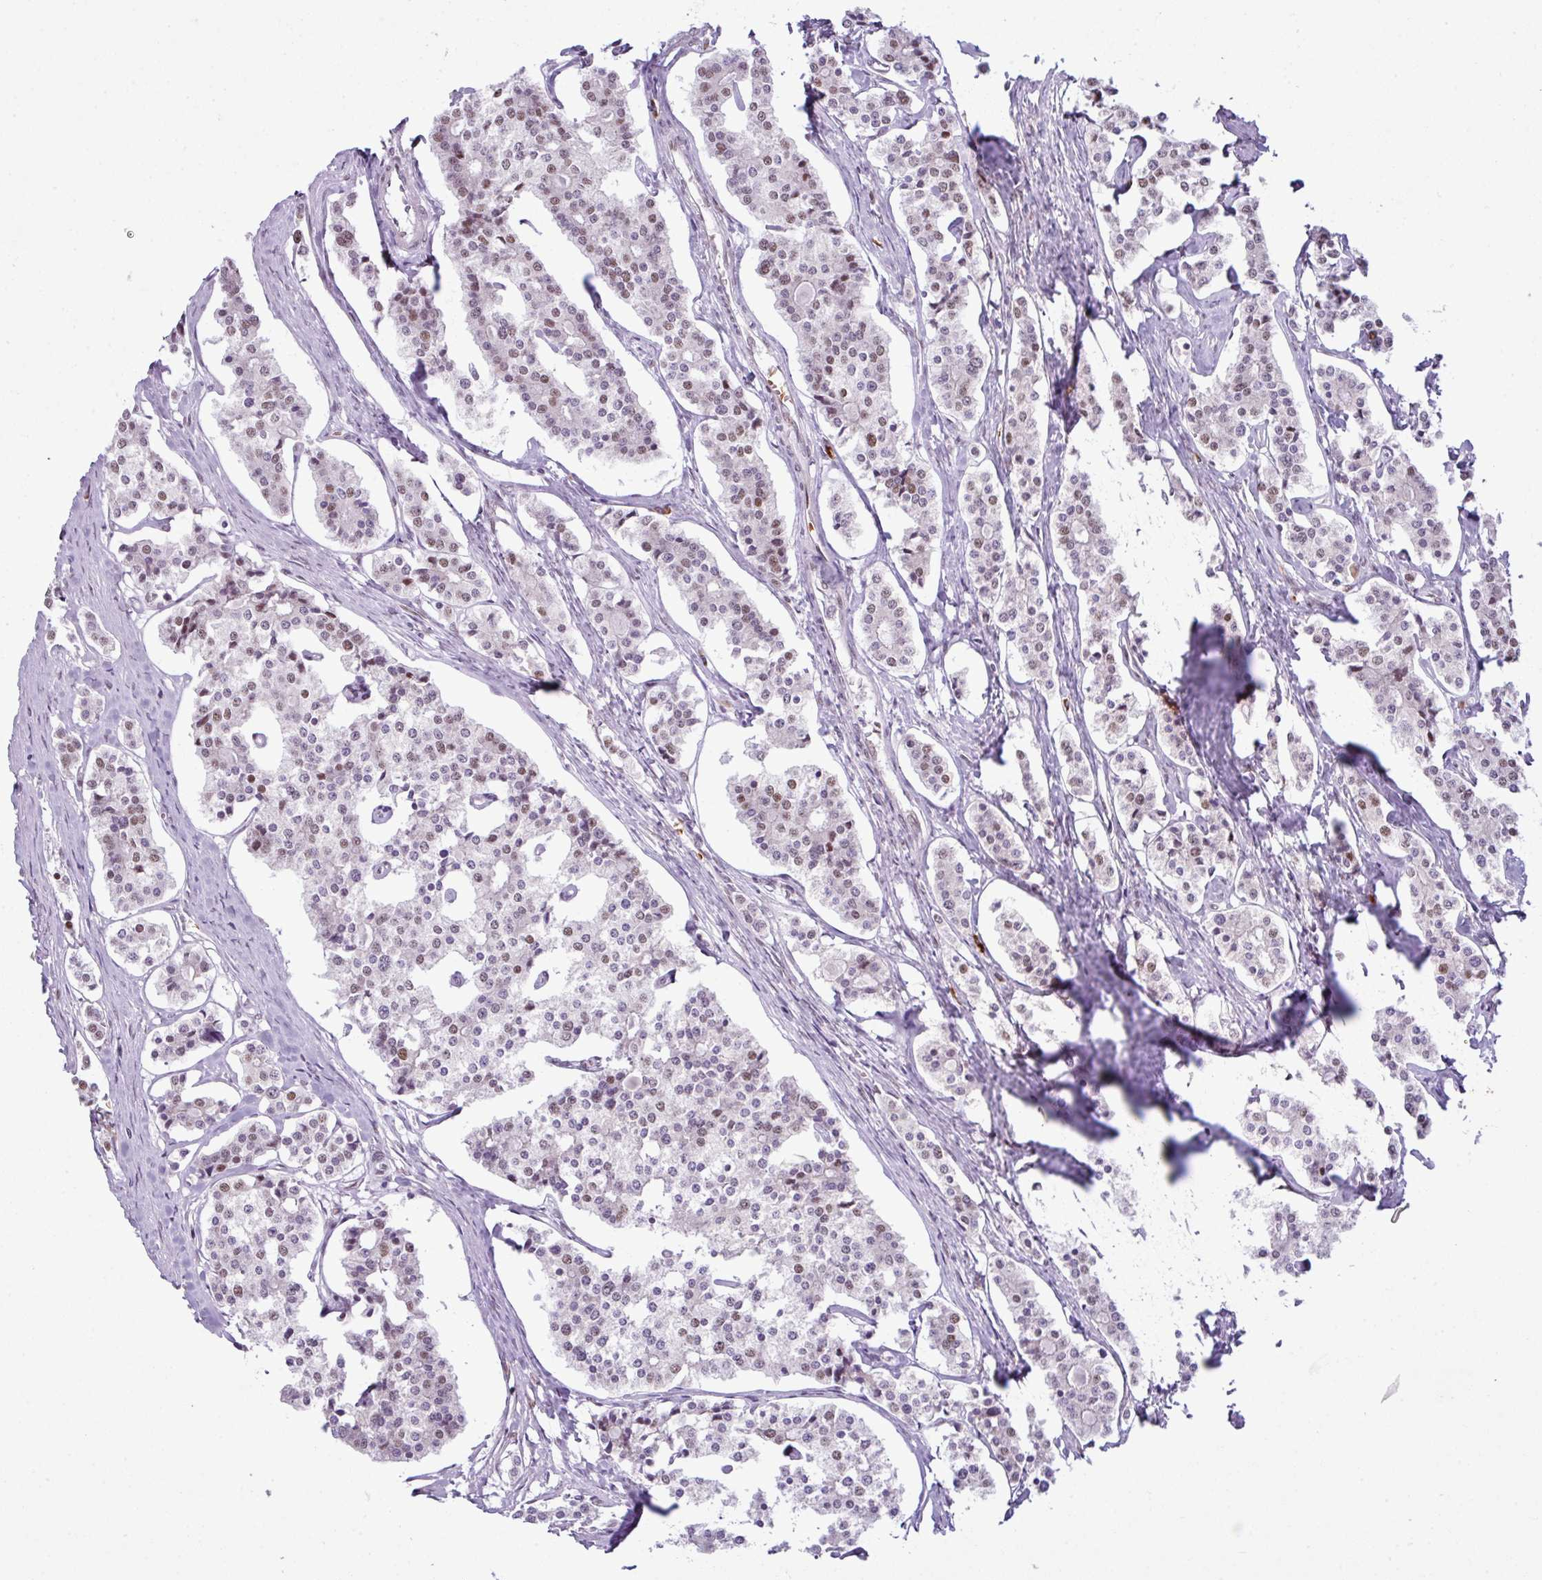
{"staining": {"intensity": "moderate", "quantity": "25%-75%", "location": "nuclear"}, "tissue": "carcinoid", "cell_type": "Tumor cells", "image_type": "cancer", "snomed": [{"axis": "morphology", "description": "Carcinoid, malignant, NOS"}, {"axis": "topography", "description": "Small intestine"}], "caption": "Immunohistochemical staining of human carcinoid shows medium levels of moderate nuclear positivity in approximately 25%-75% of tumor cells.", "gene": "PRDM5", "patient": {"sex": "male", "age": 63}}